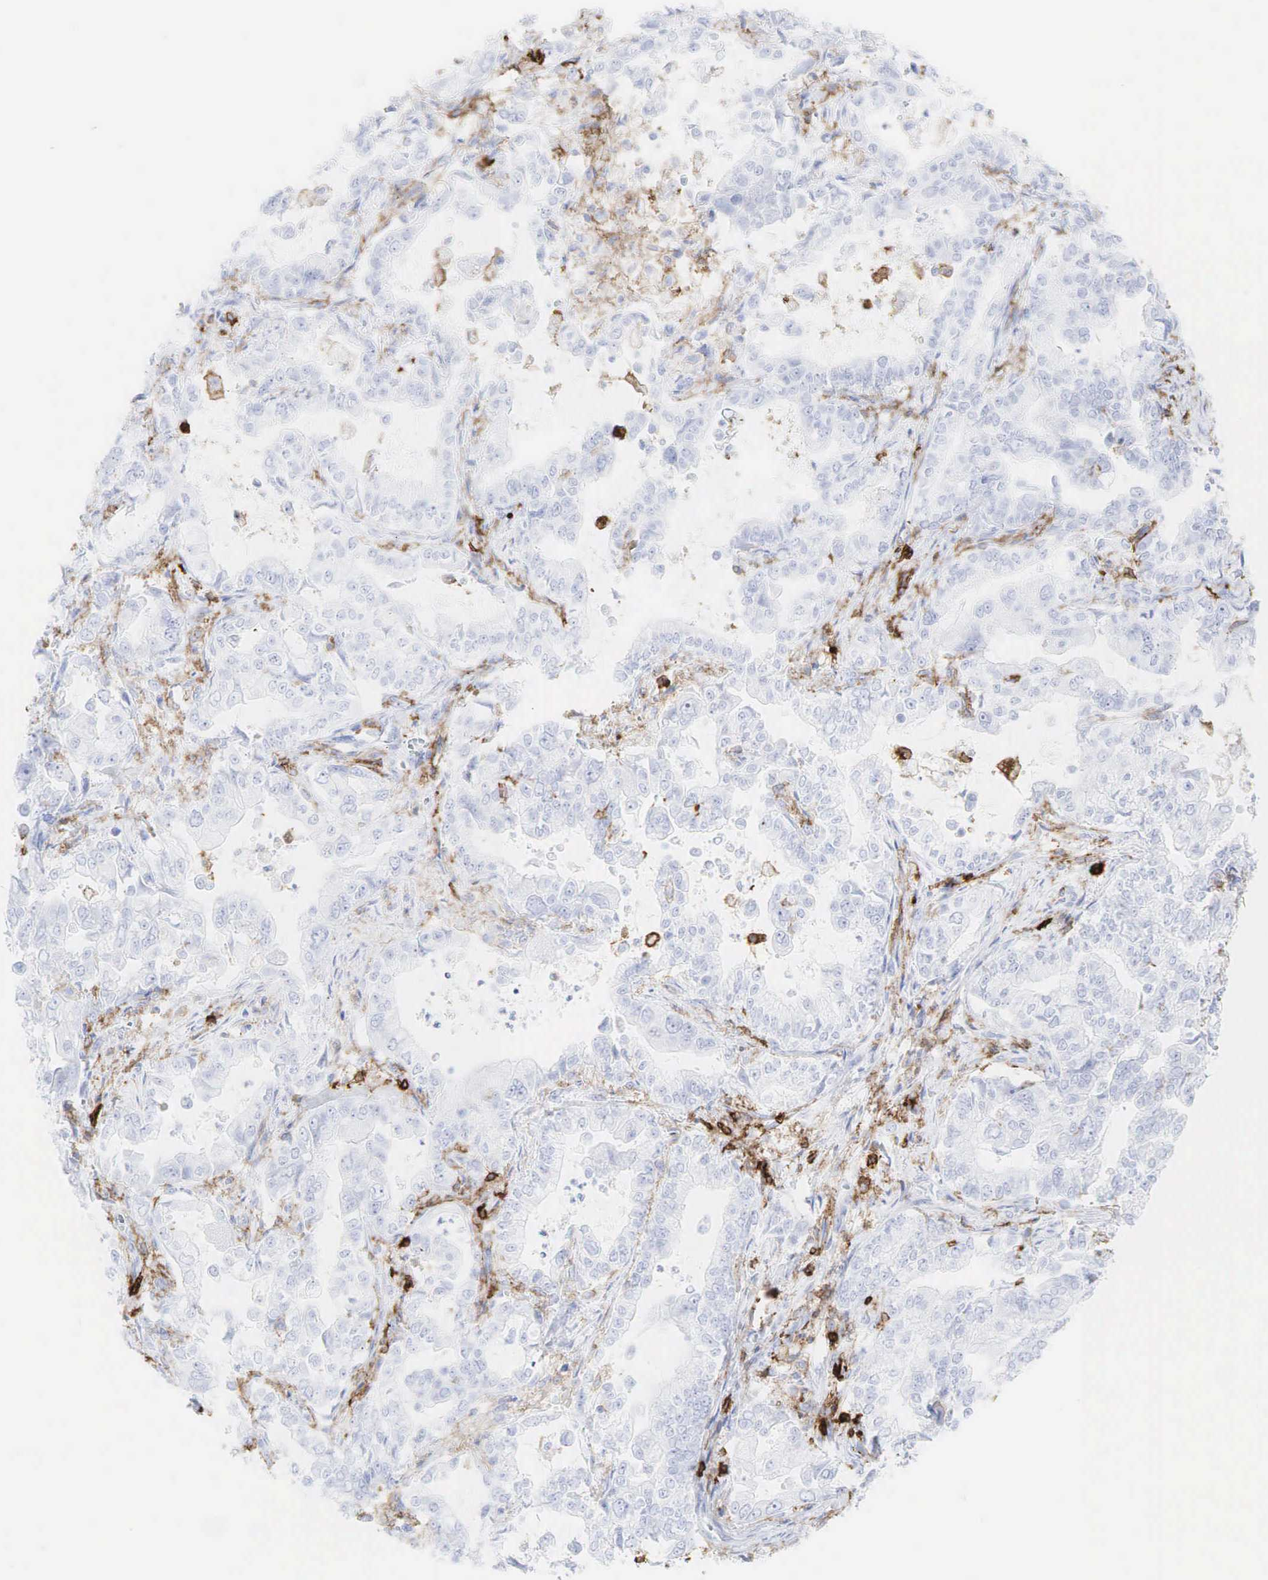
{"staining": {"intensity": "negative", "quantity": "none", "location": "none"}, "tissue": "stomach cancer", "cell_type": "Tumor cells", "image_type": "cancer", "snomed": [{"axis": "morphology", "description": "Adenocarcinoma, NOS"}, {"axis": "topography", "description": "Pancreas"}, {"axis": "topography", "description": "Stomach, upper"}], "caption": "A high-resolution image shows immunohistochemistry staining of stomach cancer (adenocarcinoma), which reveals no significant staining in tumor cells.", "gene": "PTPRC", "patient": {"sex": "male", "age": 77}}